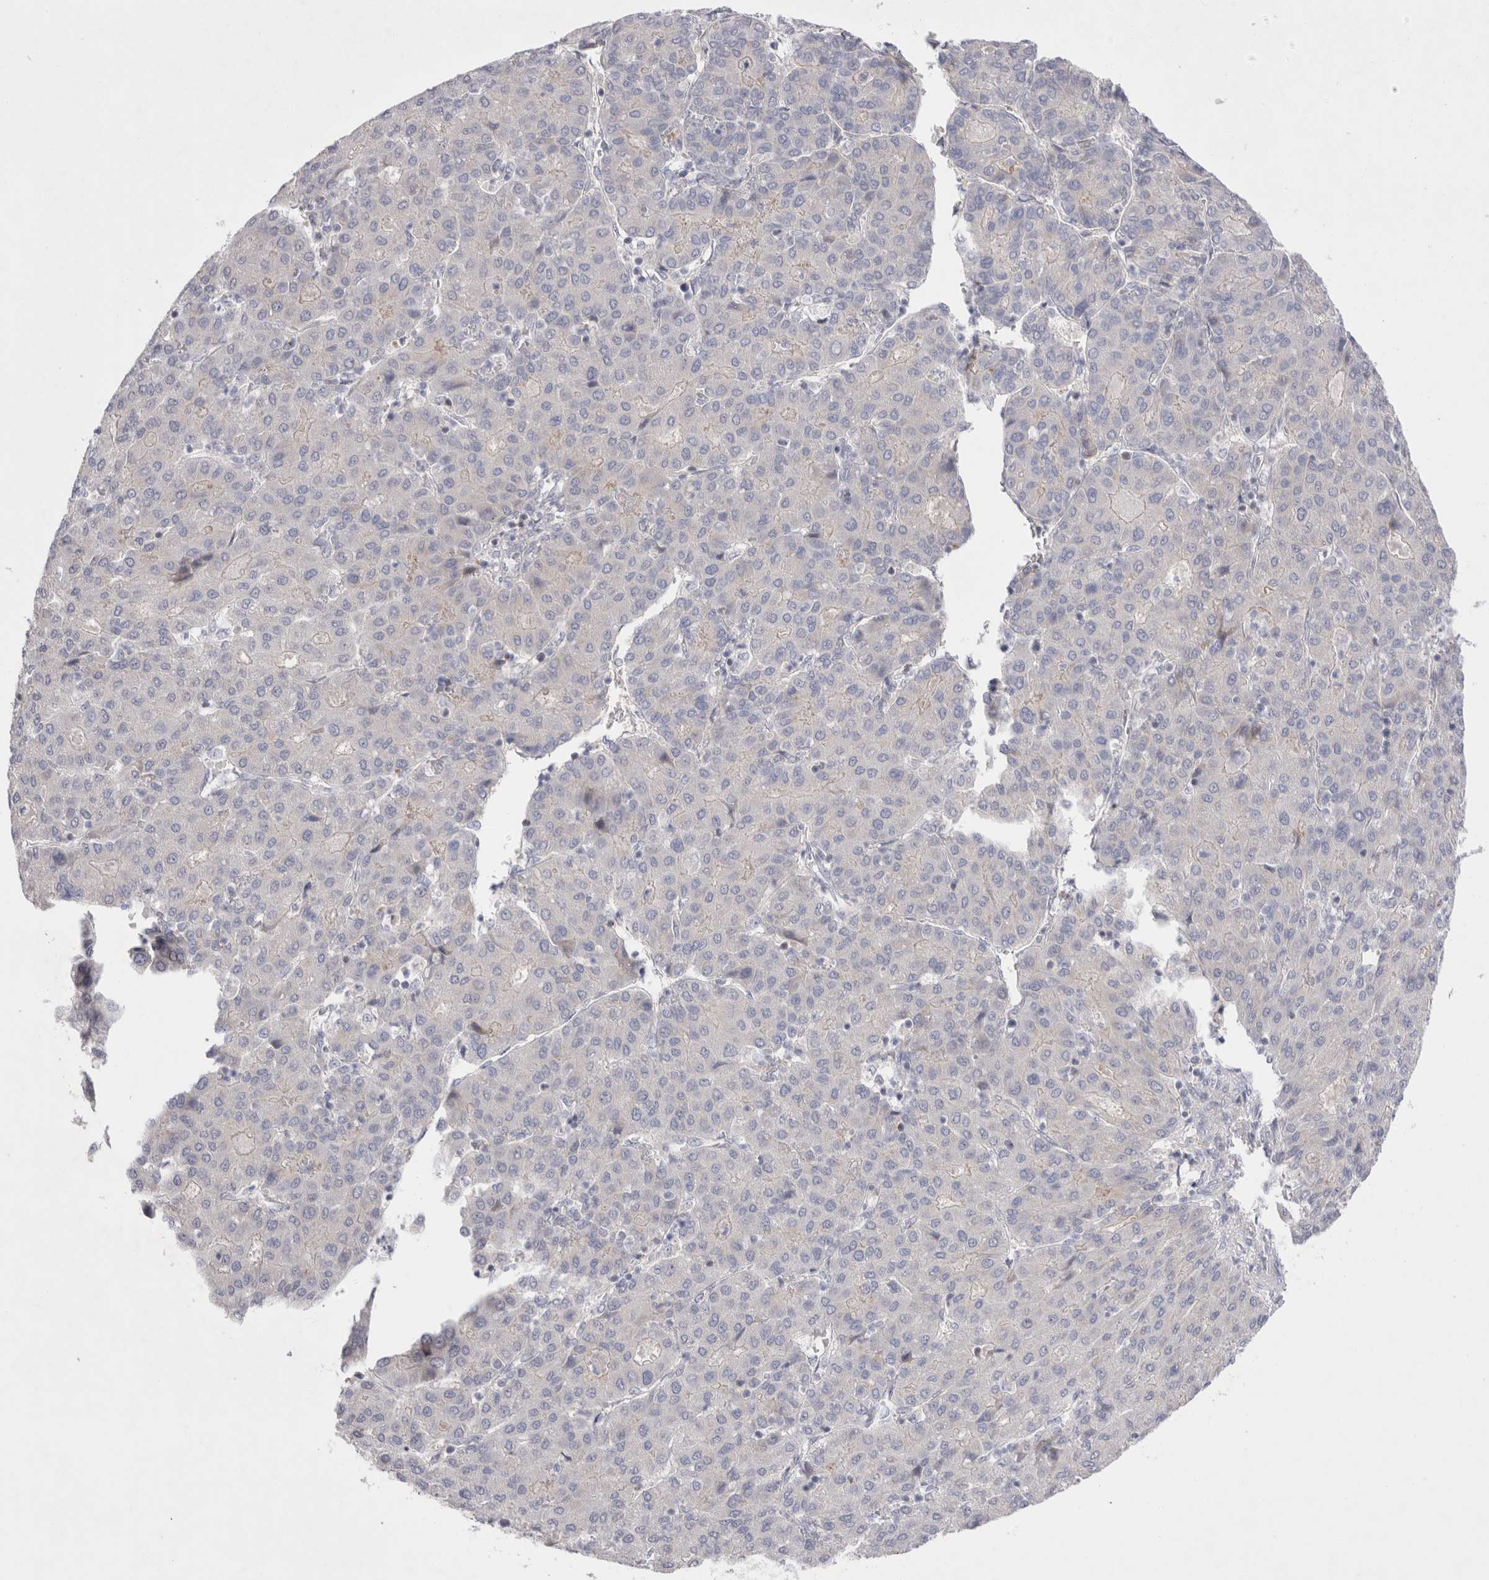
{"staining": {"intensity": "negative", "quantity": "none", "location": "none"}, "tissue": "liver cancer", "cell_type": "Tumor cells", "image_type": "cancer", "snomed": [{"axis": "morphology", "description": "Carcinoma, Hepatocellular, NOS"}, {"axis": "topography", "description": "Liver"}], "caption": "Tumor cells show no significant expression in hepatocellular carcinoma (liver). Nuclei are stained in blue.", "gene": "SPINK2", "patient": {"sex": "male", "age": 65}}